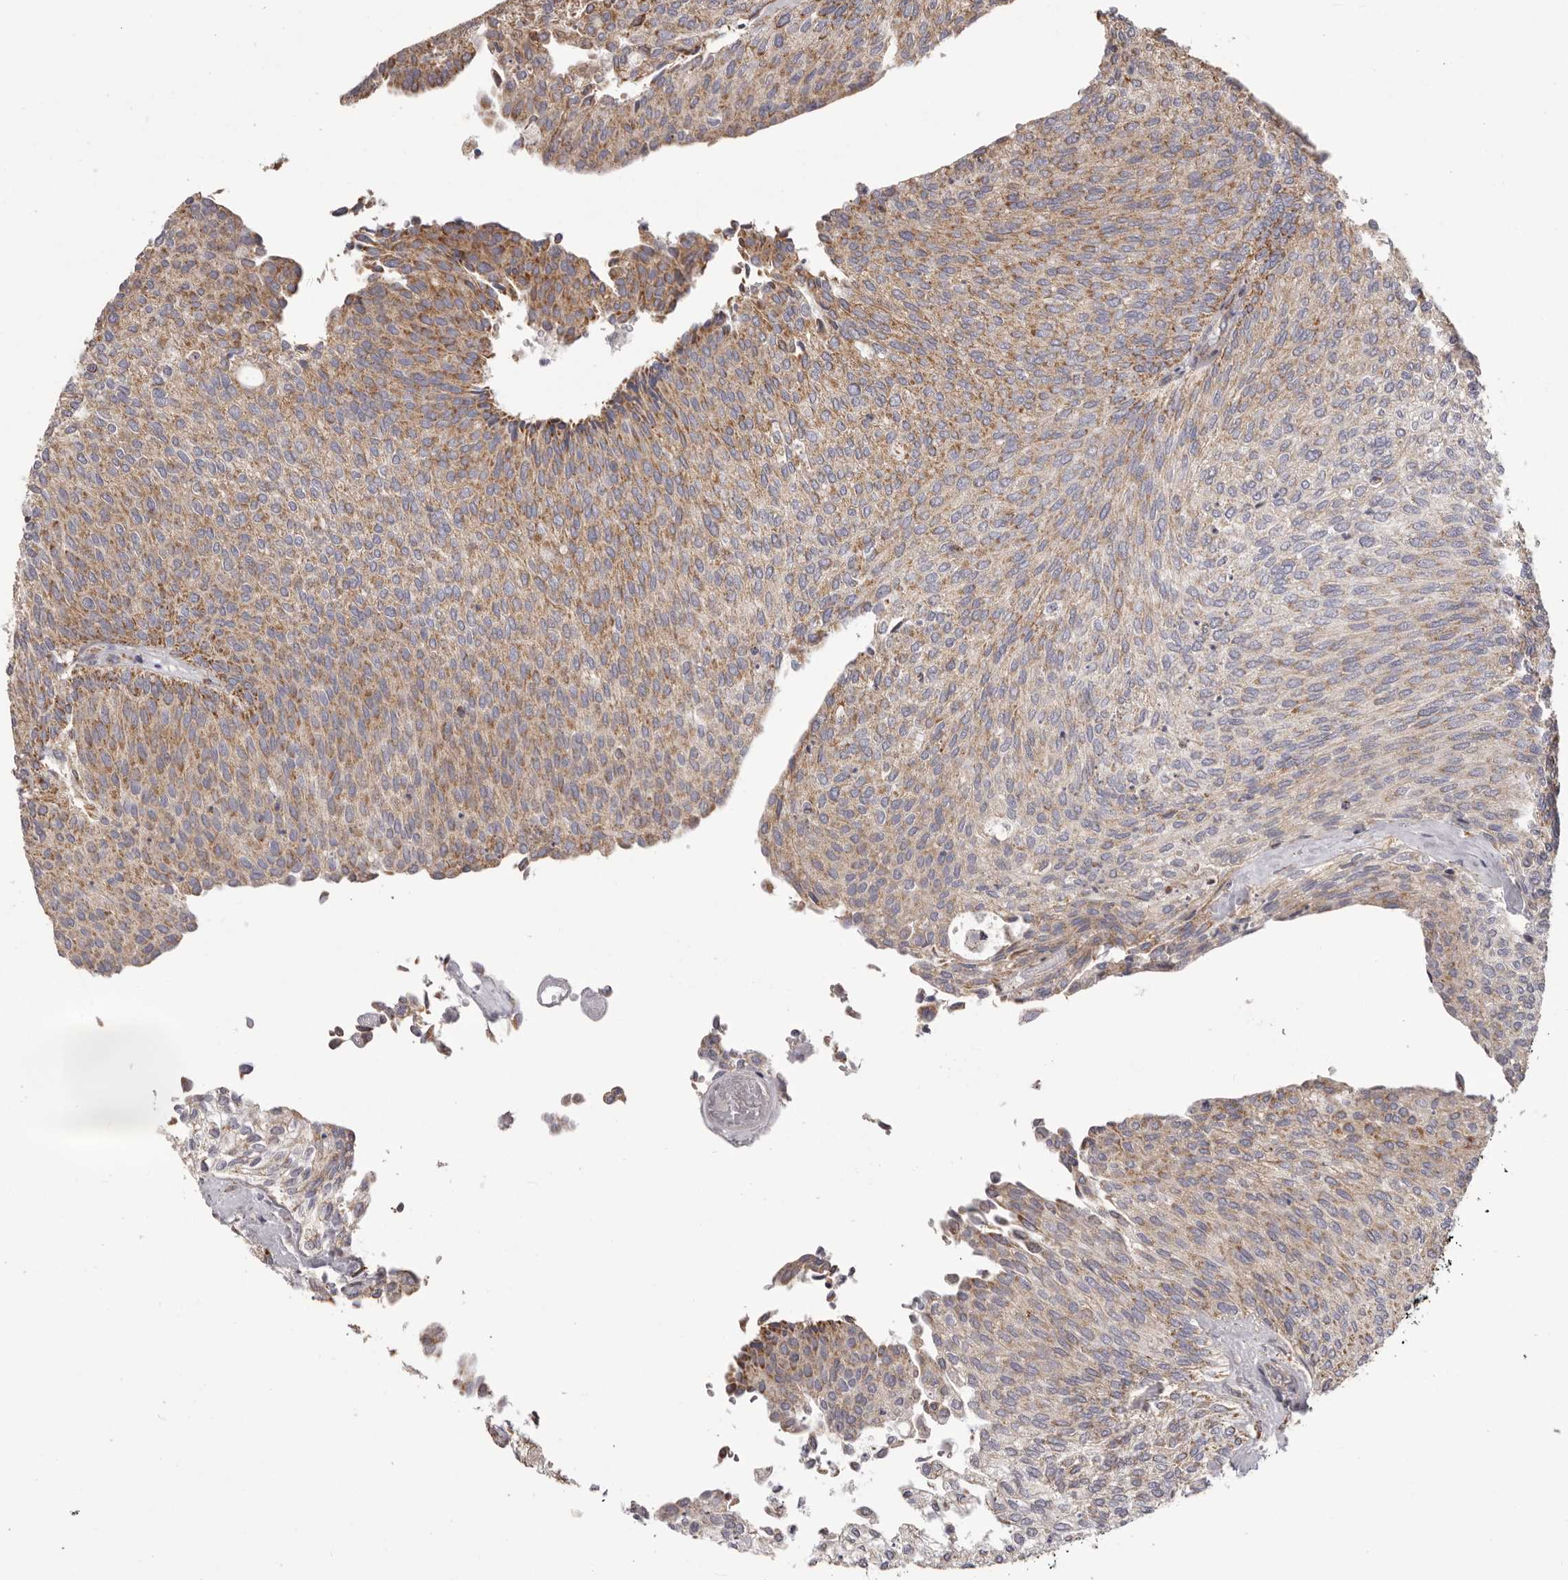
{"staining": {"intensity": "moderate", "quantity": ">75%", "location": "cytoplasmic/membranous"}, "tissue": "urothelial cancer", "cell_type": "Tumor cells", "image_type": "cancer", "snomed": [{"axis": "morphology", "description": "Urothelial carcinoma, Low grade"}, {"axis": "topography", "description": "Urinary bladder"}], "caption": "Urothelial cancer stained with a brown dye shows moderate cytoplasmic/membranous positive positivity in approximately >75% of tumor cells.", "gene": "CHRM2", "patient": {"sex": "female", "age": 79}}